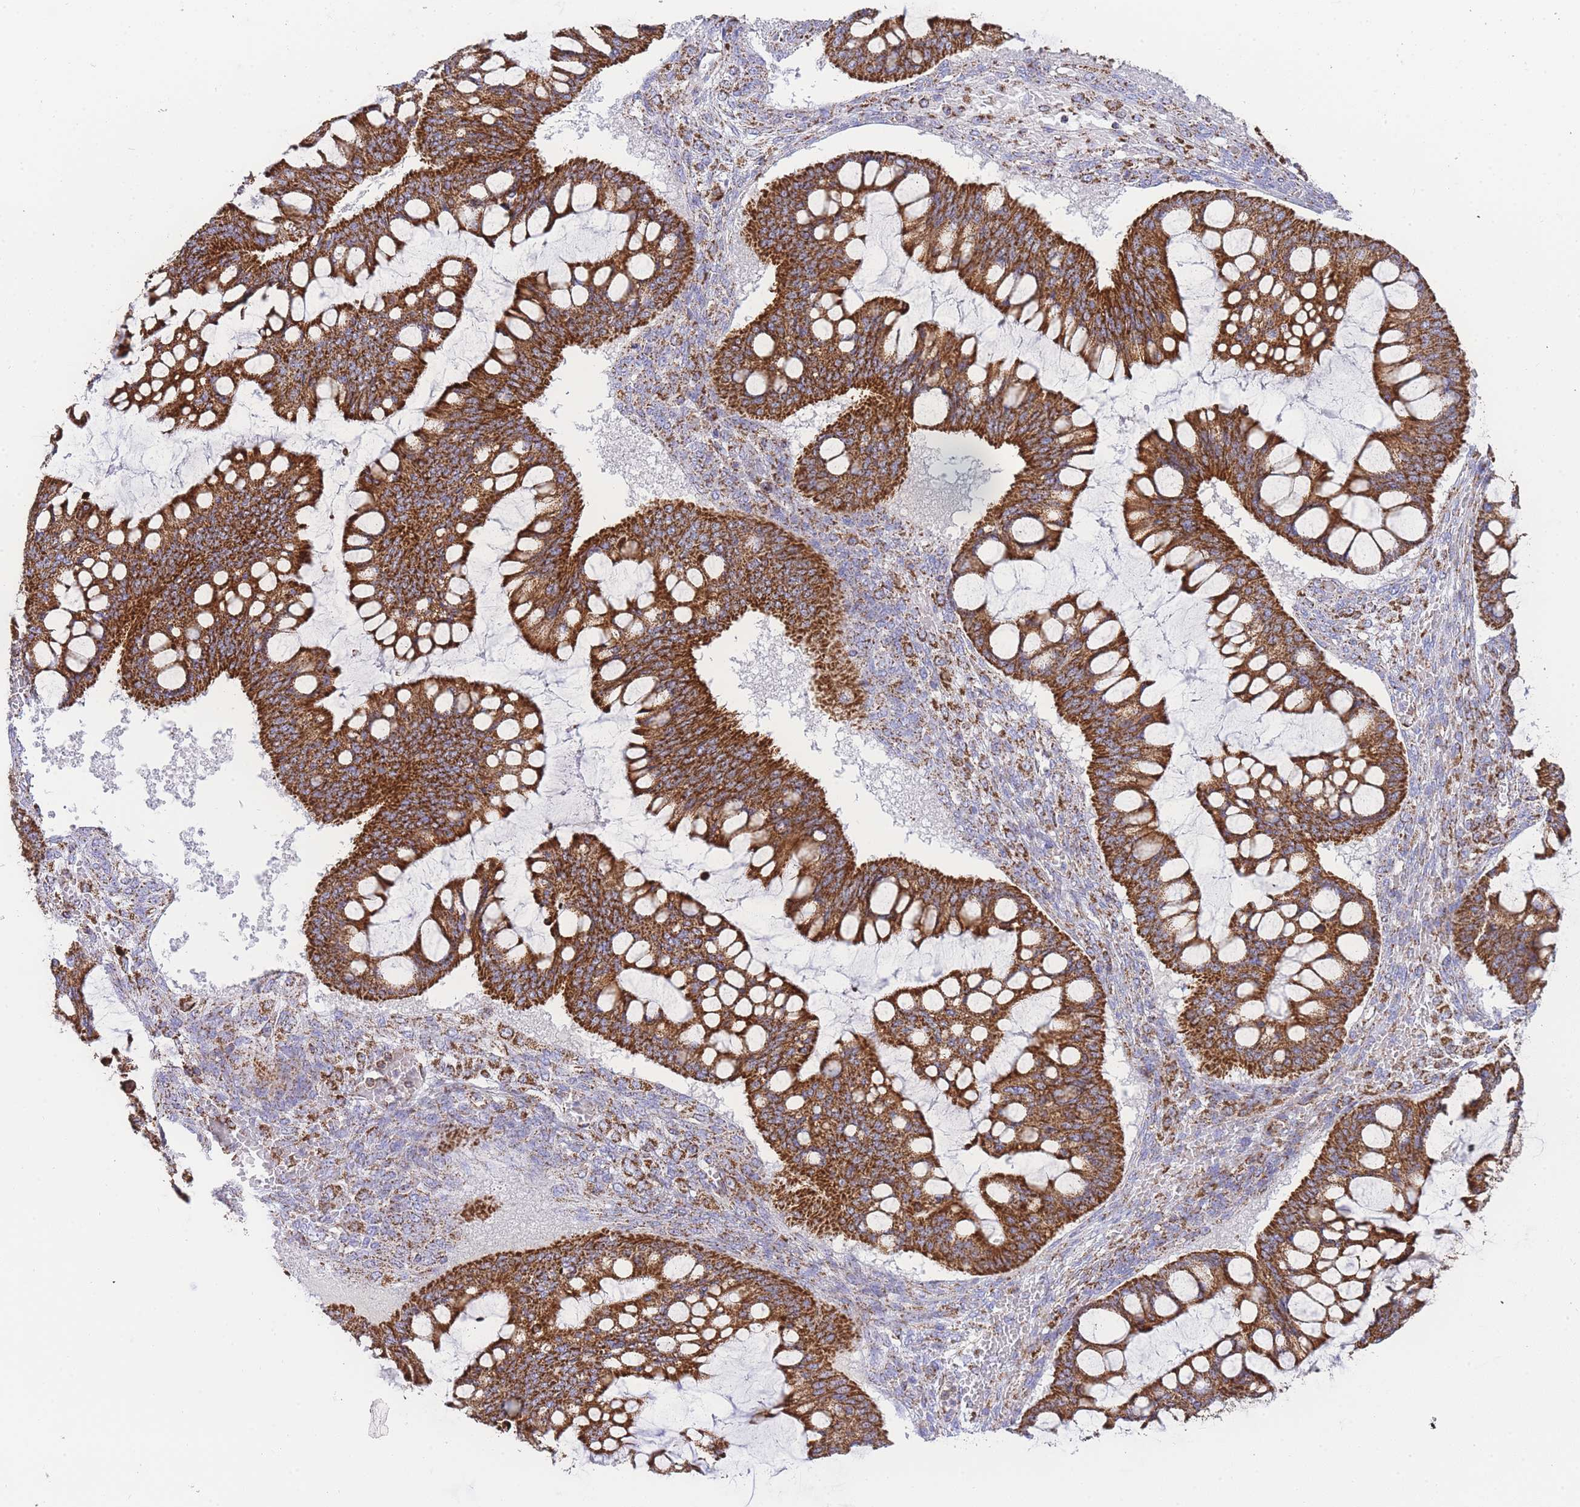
{"staining": {"intensity": "strong", "quantity": ">75%", "location": "cytoplasmic/membranous"}, "tissue": "ovarian cancer", "cell_type": "Tumor cells", "image_type": "cancer", "snomed": [{"axis": "morphology", "description": "Cystadenocarcinoma, mucinous, NOS"}, {"axis": "topography", "description": "Ovary"}], "caption": "Immunohistochemistry (IHC) (DAB) staining of human mucinous cystadenocarcinoma (ovarian) displays strong cytoplasmic/membranous protein staining in approximately >75% of tumor cells. (brown staining indicates protein expression, while blue staining denotes nuclei).", "gene": "GSTM1", "patient": {"sex": "female", "age": 73}}